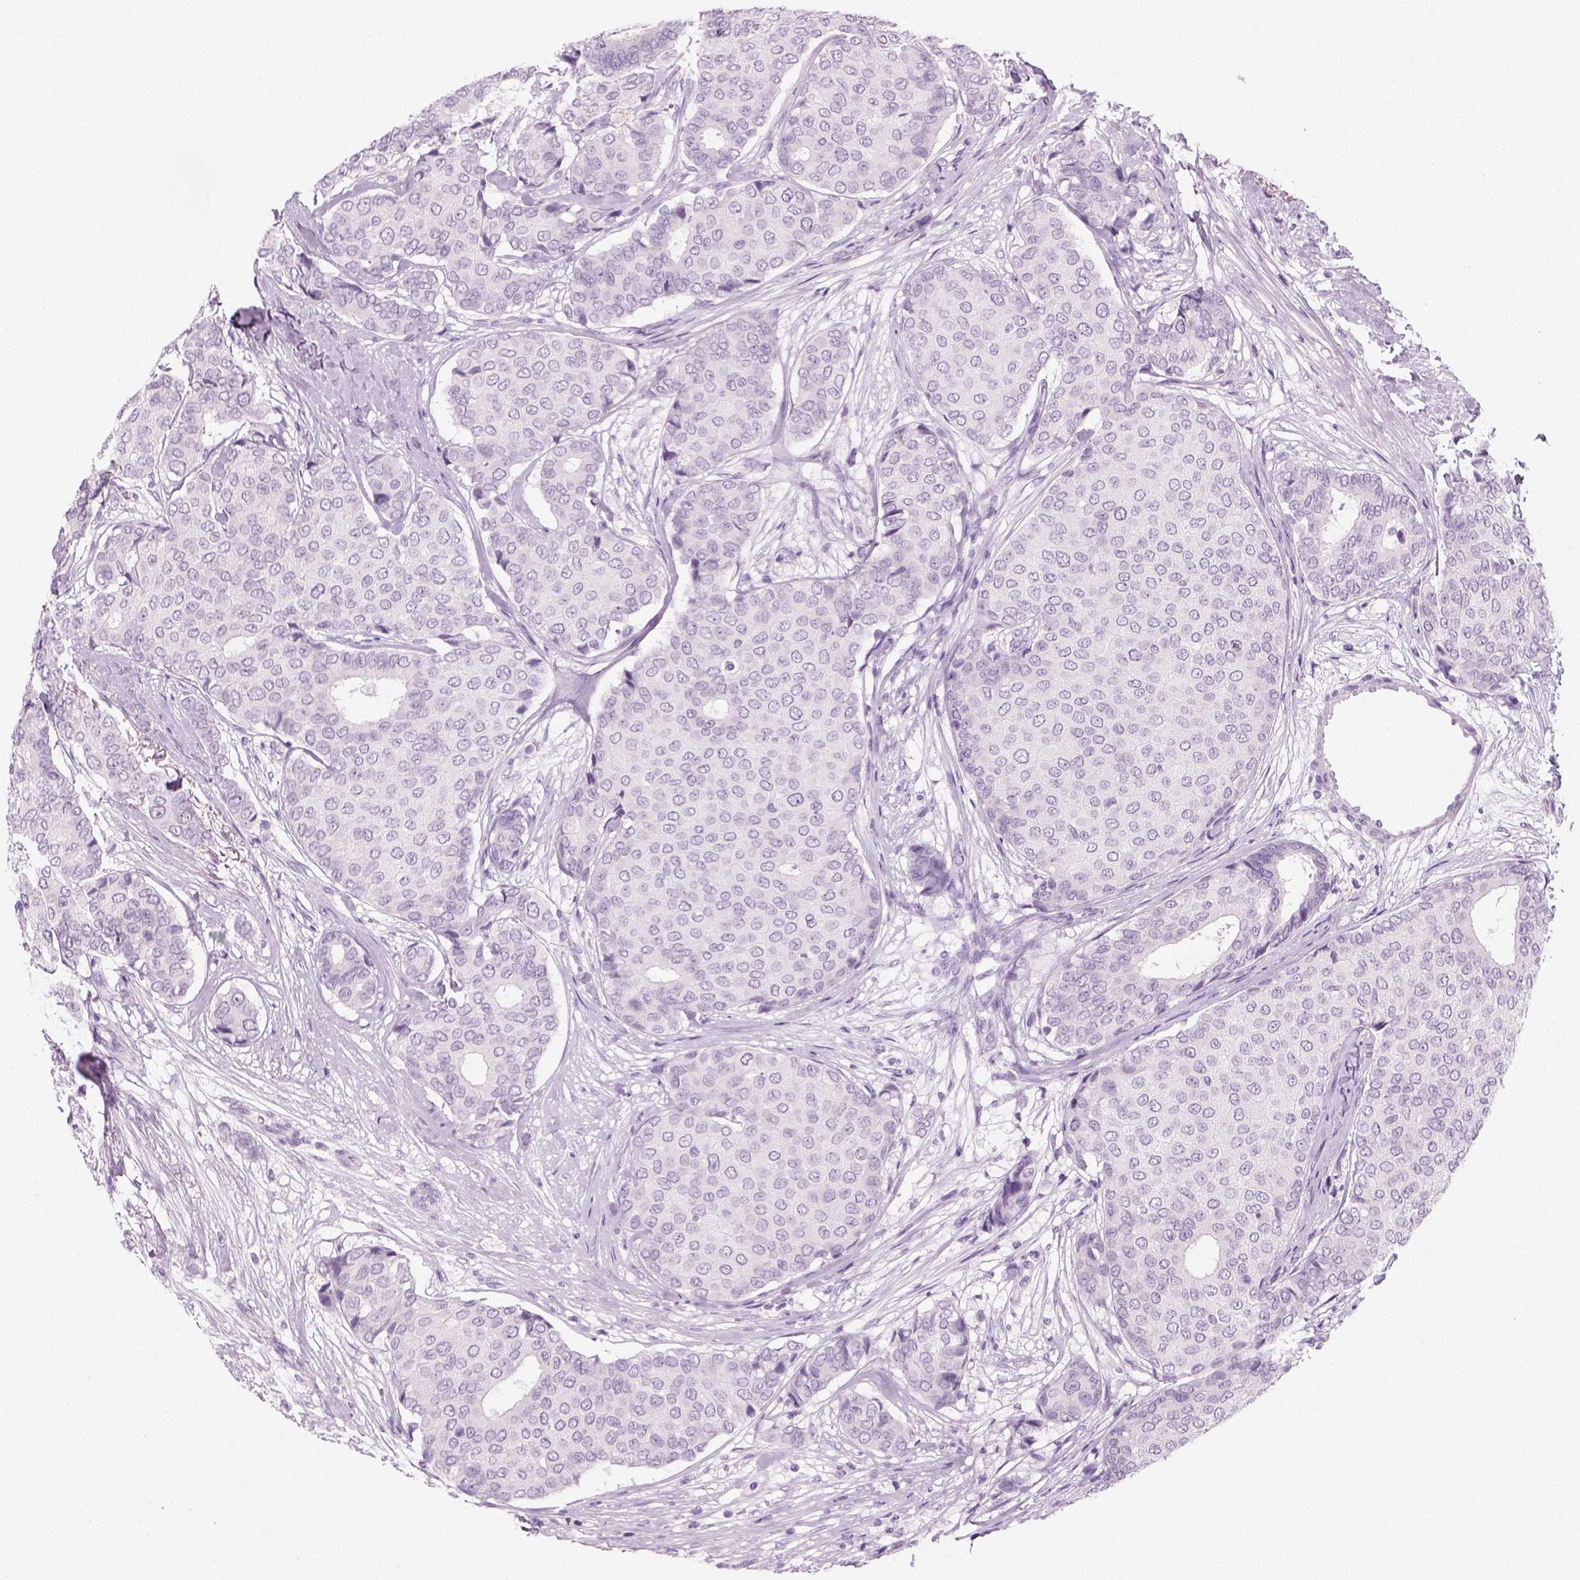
{"staining": {"intensity": "negative", "quantity": "none", "location": "none"}, "tissue": "breast cancer", "cell_type": "Tumor cells", "image_type": "cancer", "snomed": [{"axis": "morphology", "description": "Duct carcinoma"}, {"axis": "topography", "description": "Breast"}], "caption": "A high-resolution histopathology image shows immunohistochemistry staining of infiltrating ductal carcinoma (breast), which demonstrates no significant positivity in tumor cells.", "gene": "KRTAP11-1", "patient": {"sex": "female", "age": 75}}